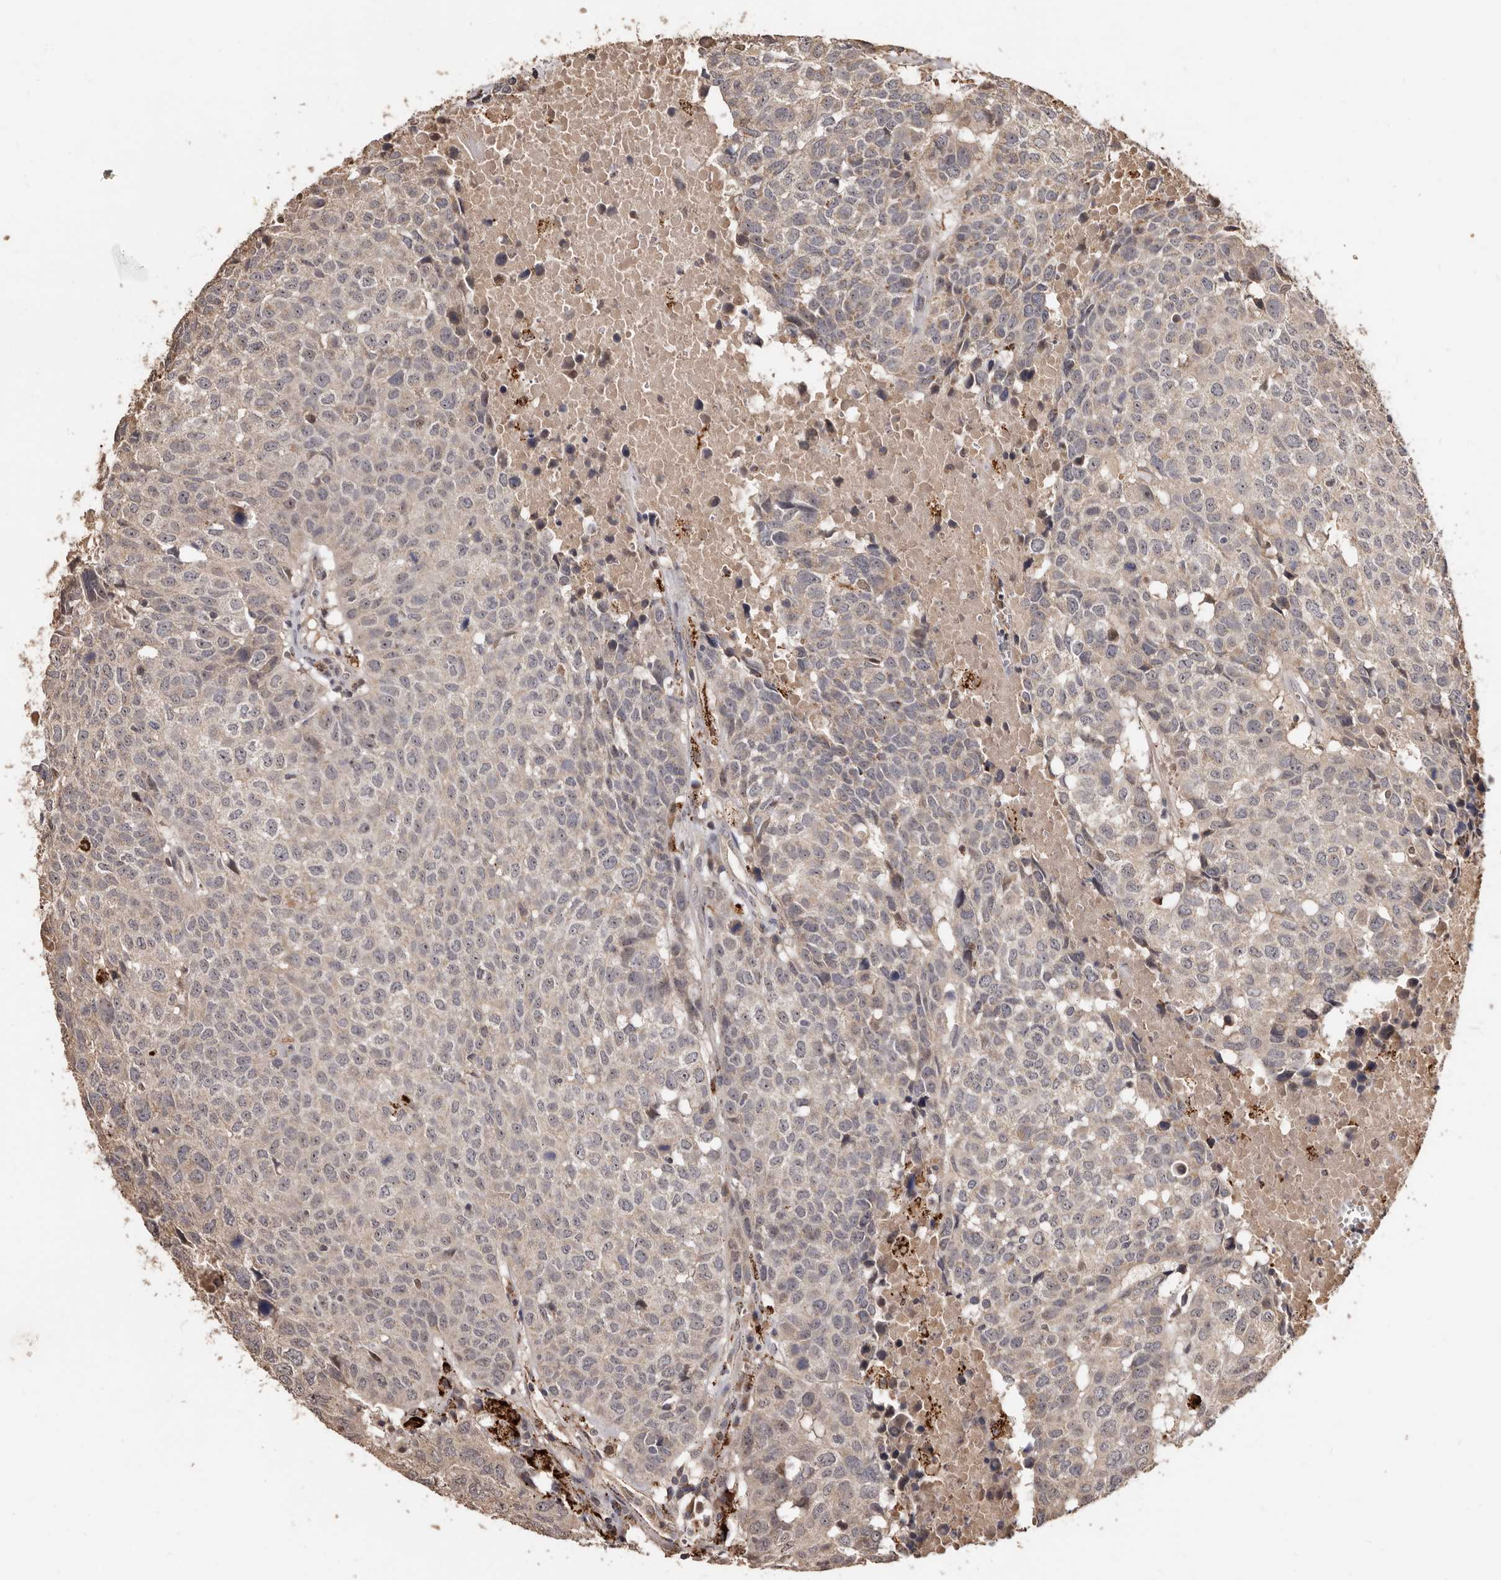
{"staining": {"intensity": "negative", "quantity": "none", "location": "none"}, "tissue": "head and neck cancer", "cell_type": "Tumor cells", "image_type": "cancer", "snomed": [{"axis": "morphology", "description": "Squamous cell carcinoma, NOS"}, {"axis": "topography", "description": "Head-Neck"}], "caption": "Tumor cells show no significant expression in head and neck squamous cell carcinoma. Nuclei are stained in blue.", "gene": "AKAP7", "patient": {"sex": "male", "age": 66}}